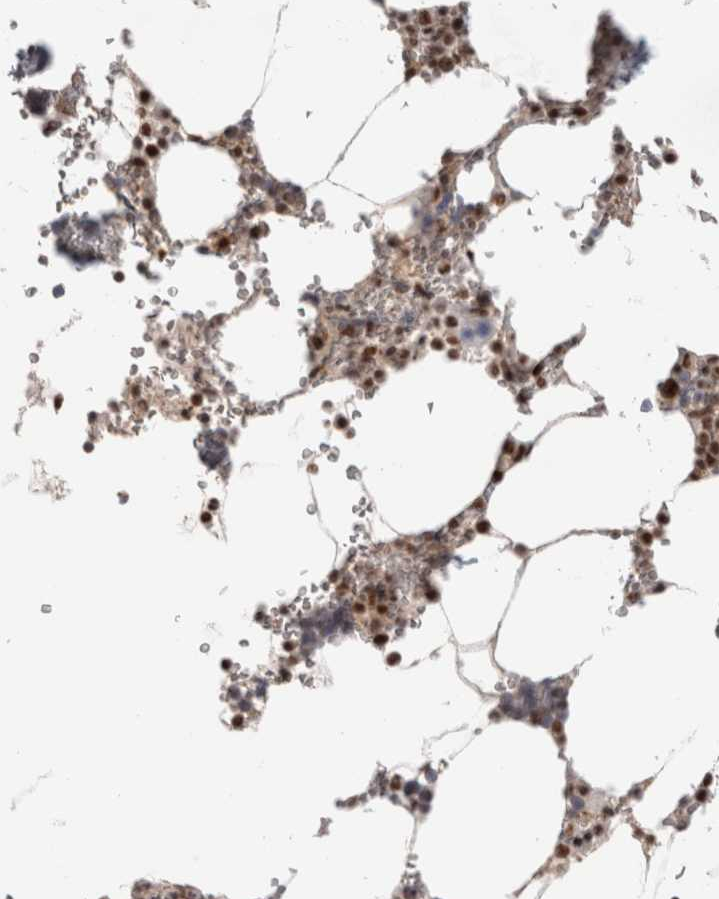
{"staining": {"intensity": "strong", "quantity": "25%-75%", "location": "nuclear"}, "tissue": "bone marrow", "cell_type": "Hematopoietic cells", "image_type": "normal", "snomed": [{"axis": "morphology", "description": "Normal tissue, NOS"}, {"axis": "topography", "description": "Bone marrow"}], "caption": "Hematopoietic cells show high levels of strong nuclear staining in about 25%-75% of cells in unremarkable human bone marrow. (DAB IHC, brown staining for protein, blue staining for nuclei).", "gene": "ZNF830", "patient": {"sex": "male", "age": 70}}